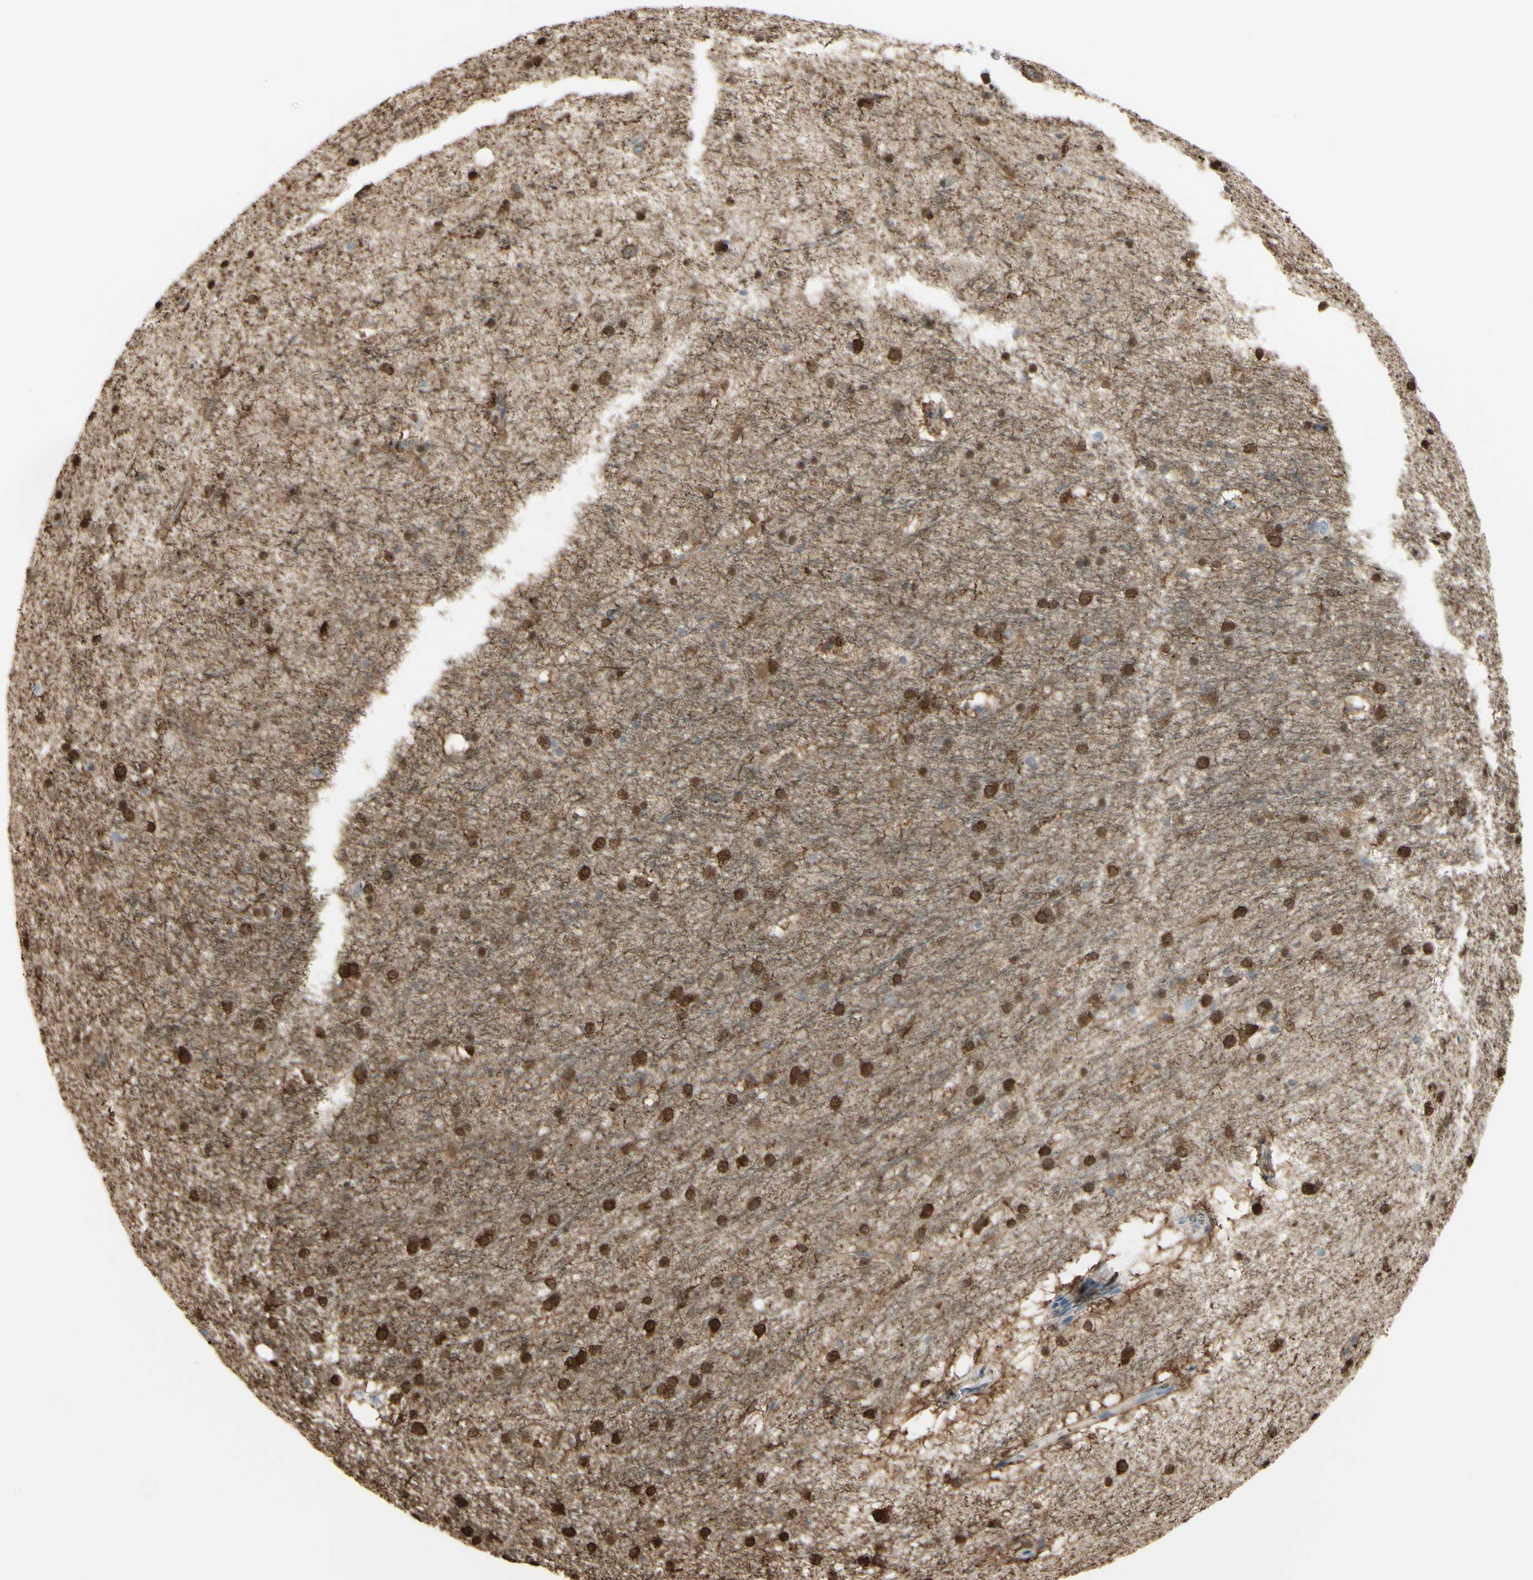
{"staining": {"intensity": "strong", "quantity": "<25%", "location": "cytoplasmic/membranous,nuclear"}, "tissue": "hippocampus", "cell_type": "Glial cells", "image_type": "normal", "snomed": [{"axis": "morphology", "description": "Normal tissue, NOS"}, {"axis": "topography", "description": "Hippocampus"}], "caption": "A brown stain shows strong cytoplasmic/membranous,nuclear positivity of a protein in glial cells of benign human hippocampus. (Brightfield microscopy of DAB IHC at high magnification).", "gene": "GSN", "patient": {"sex": "female", "age": 19}}